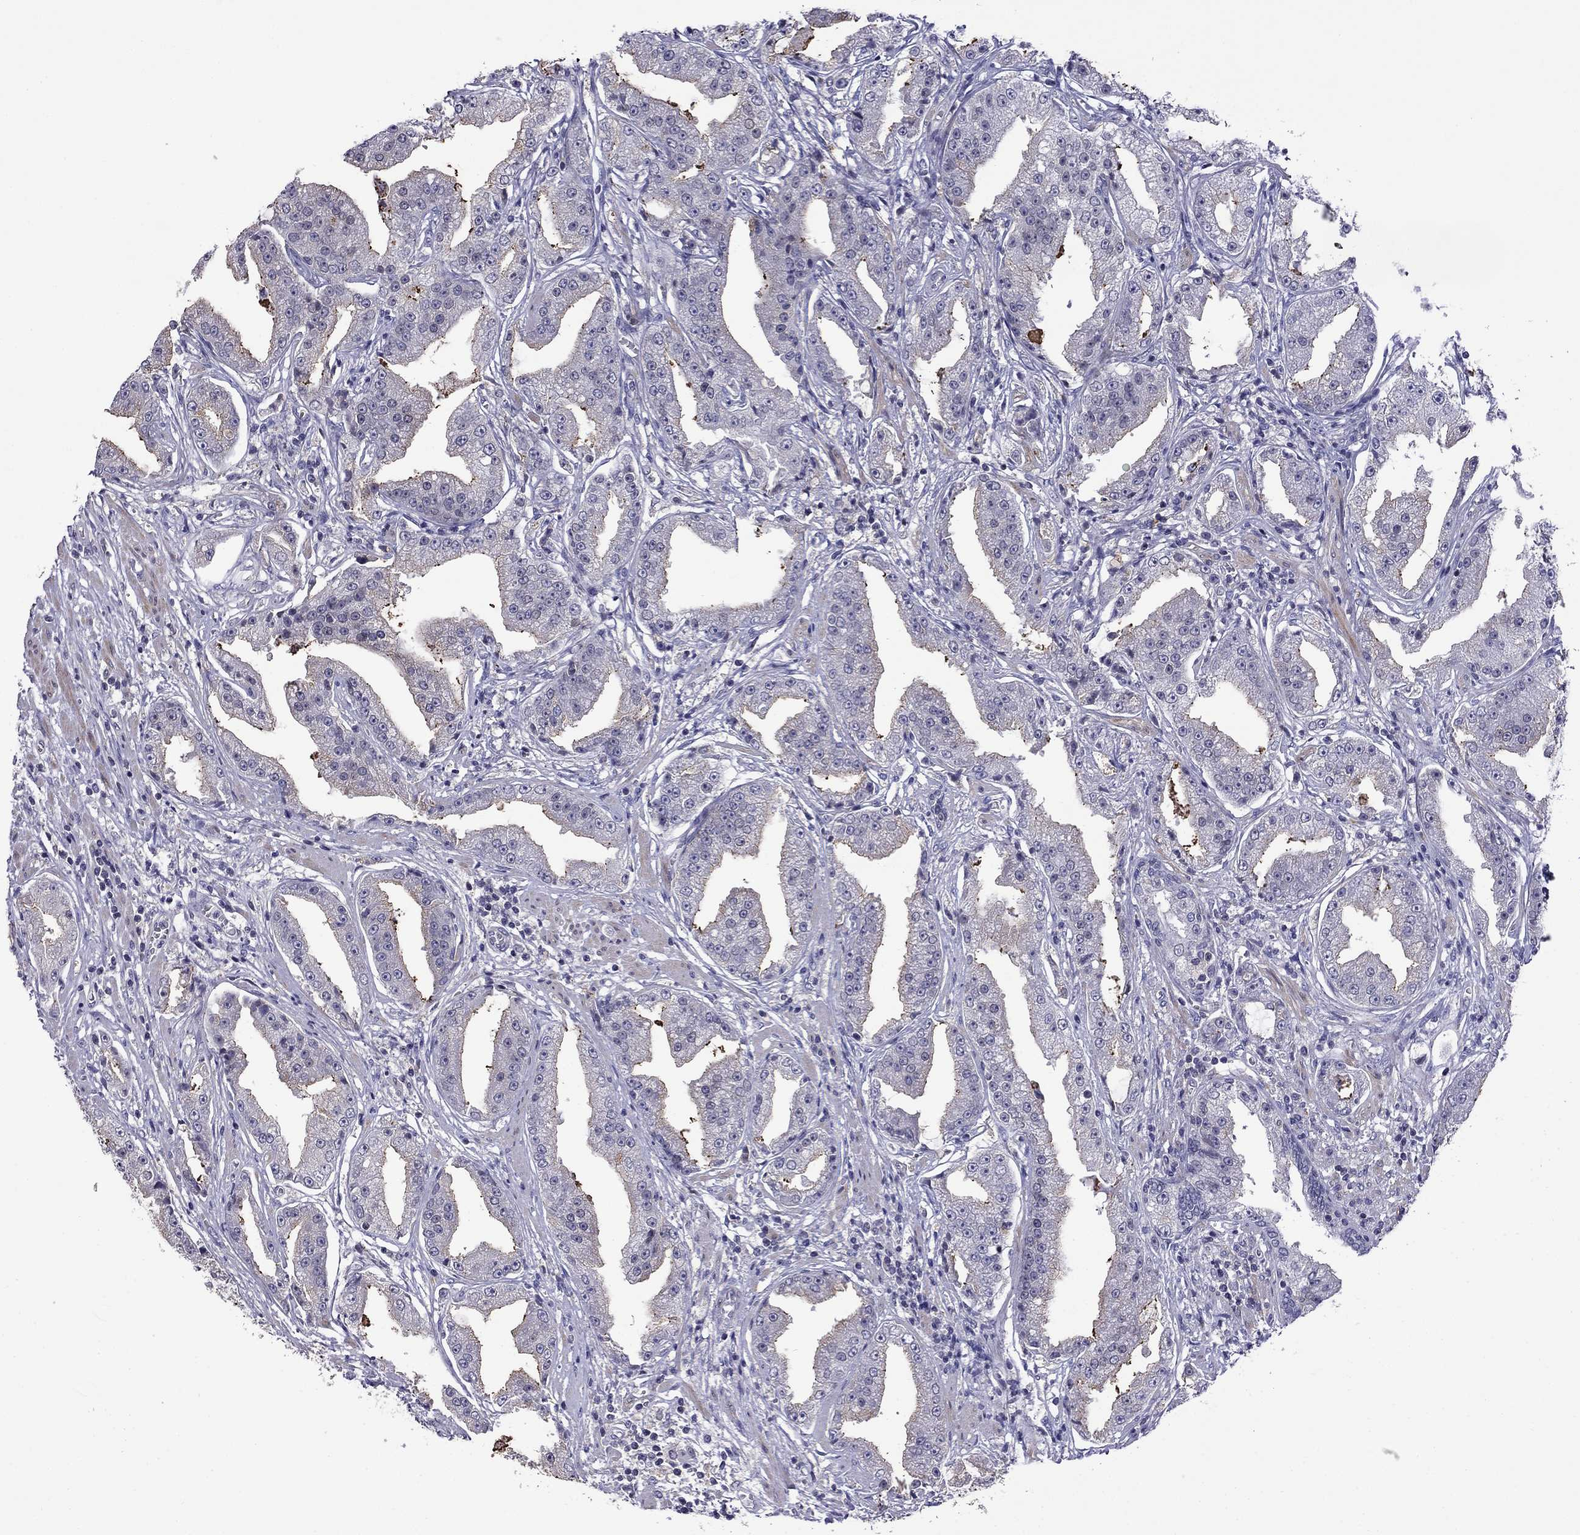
{"staining": {"intensity": "weak", "quantity": "<25%", "location": "cytoplasmic/membranous"}, "tissue": "prostate cancer", "cell_type": "Tumor cells", "image_type": "cancer", "snomed": [{"axis": "morphology", "description": "Adenocarcinoma, Low grade"}, {"axis": "topography", "description": "Prostate"}], "caption": "DAB (3,3'-diaminobenzidine) immunohistochemical staining of human prostate adenocarcinoma (low-grade) exhibits no significant staining in tumor cells. Brightfield microscopy of immunohistochemistry stained with DAB (3,3'-diaminobenzidine) (brown) and hematoxylin (blue), captured at high magnification.", "gene": "PRR18", "patient": {"sex": "male", "age": 62}}